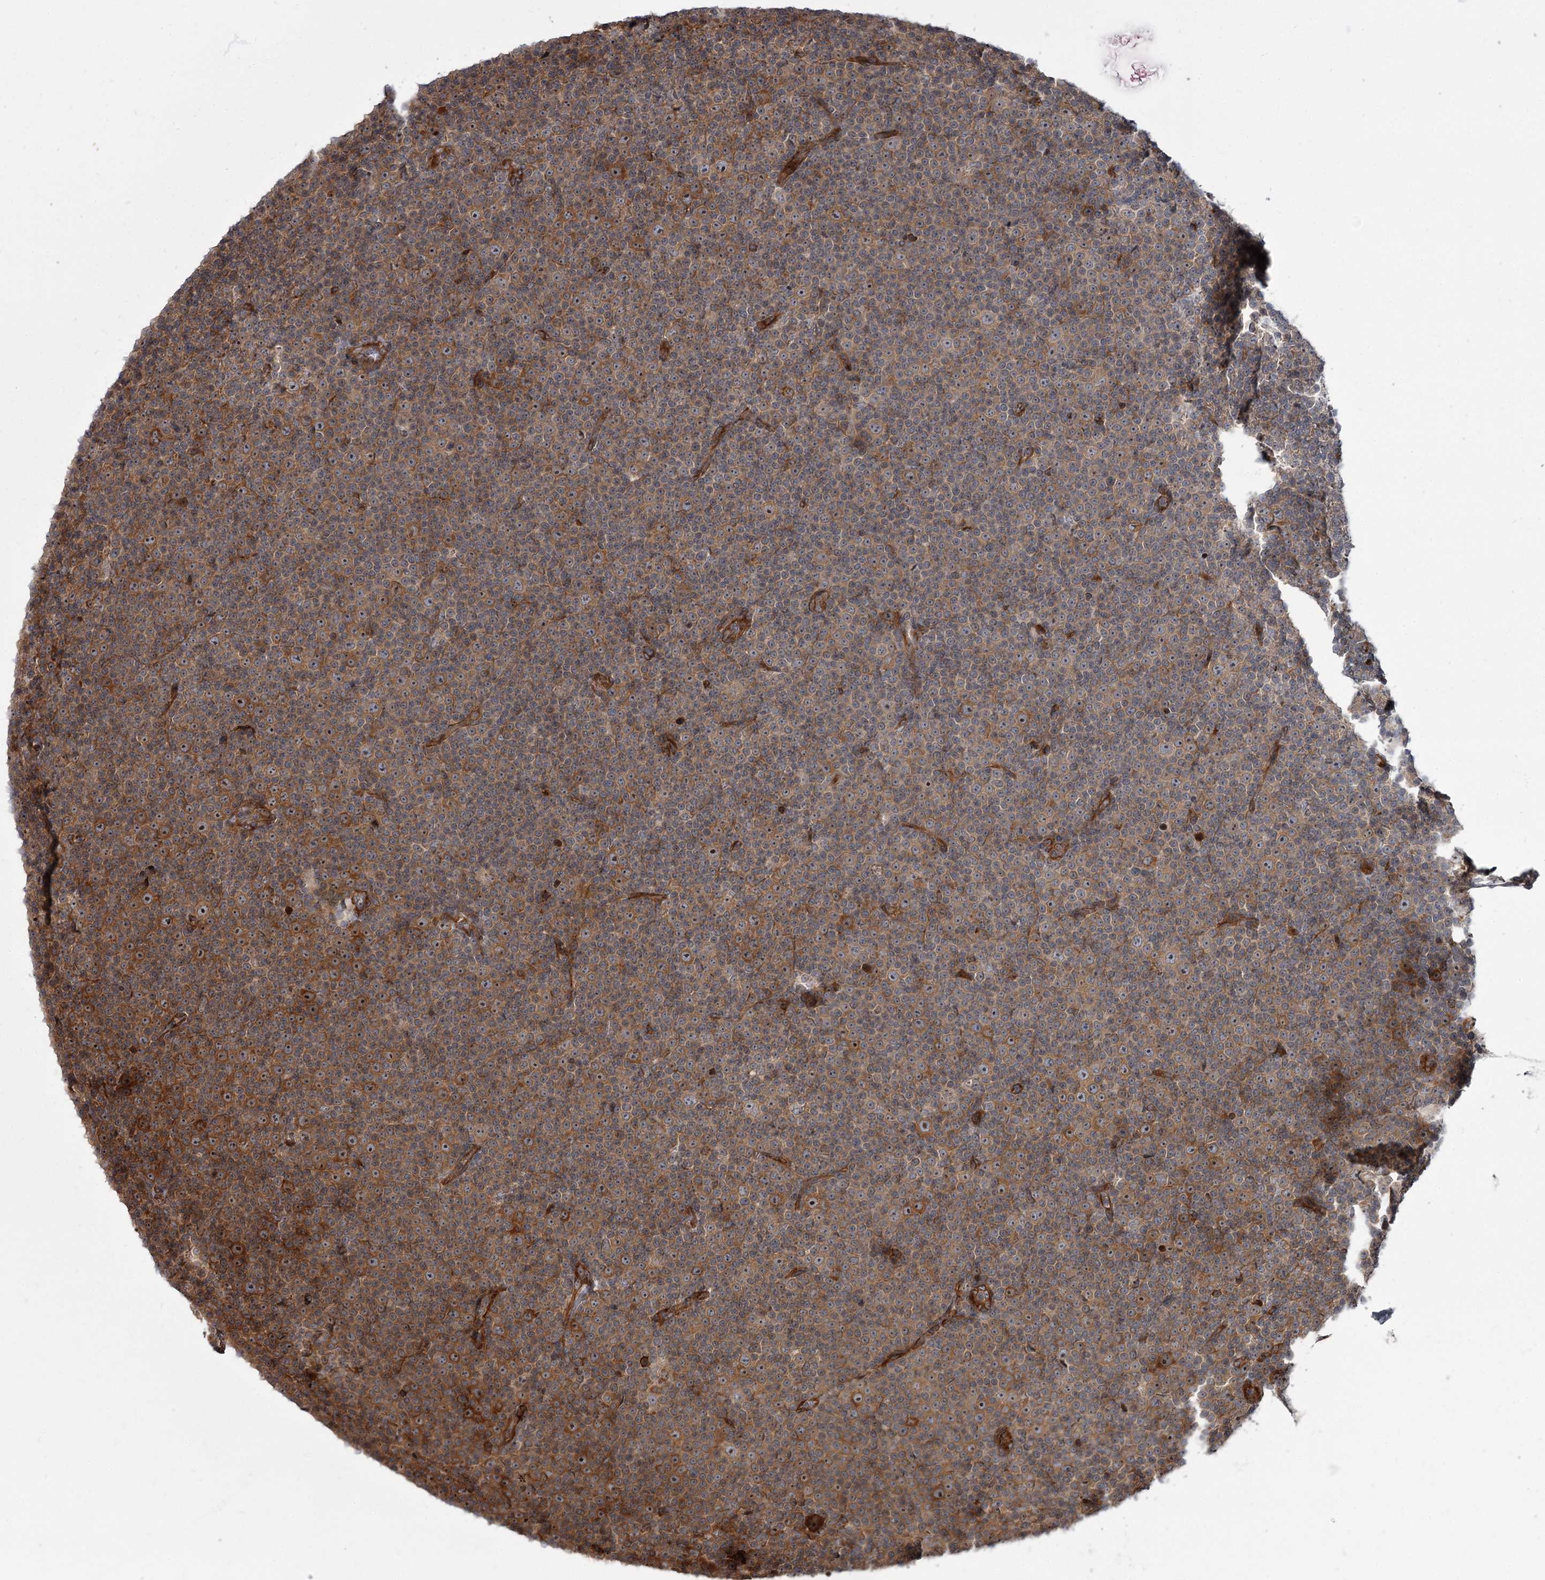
{"staining": {"intensity": "moderate", "quantity": "25%-75%", "location": "cytoplasmic/membranous"}, "tissue": "lymphoma", "cell_type": "Tumor cells", "image_type": "cancer", "snomed": [{"axis": "morphology", "description": "Malignant lymphoma, non-Hodgkin's type, Low grade"}, {"axis": "topography", "description": "Lymph node"}], "caption": "Immunohistochemical staining of human low-grade malignant lymphoma, non-Hodgkin's type displays medium levels of moderate cytoplasmic/membranous positivity in about 25%-75% of tumor cells.", "gene": "THAP9", "patient": {"sex": "female", "age": 67}}